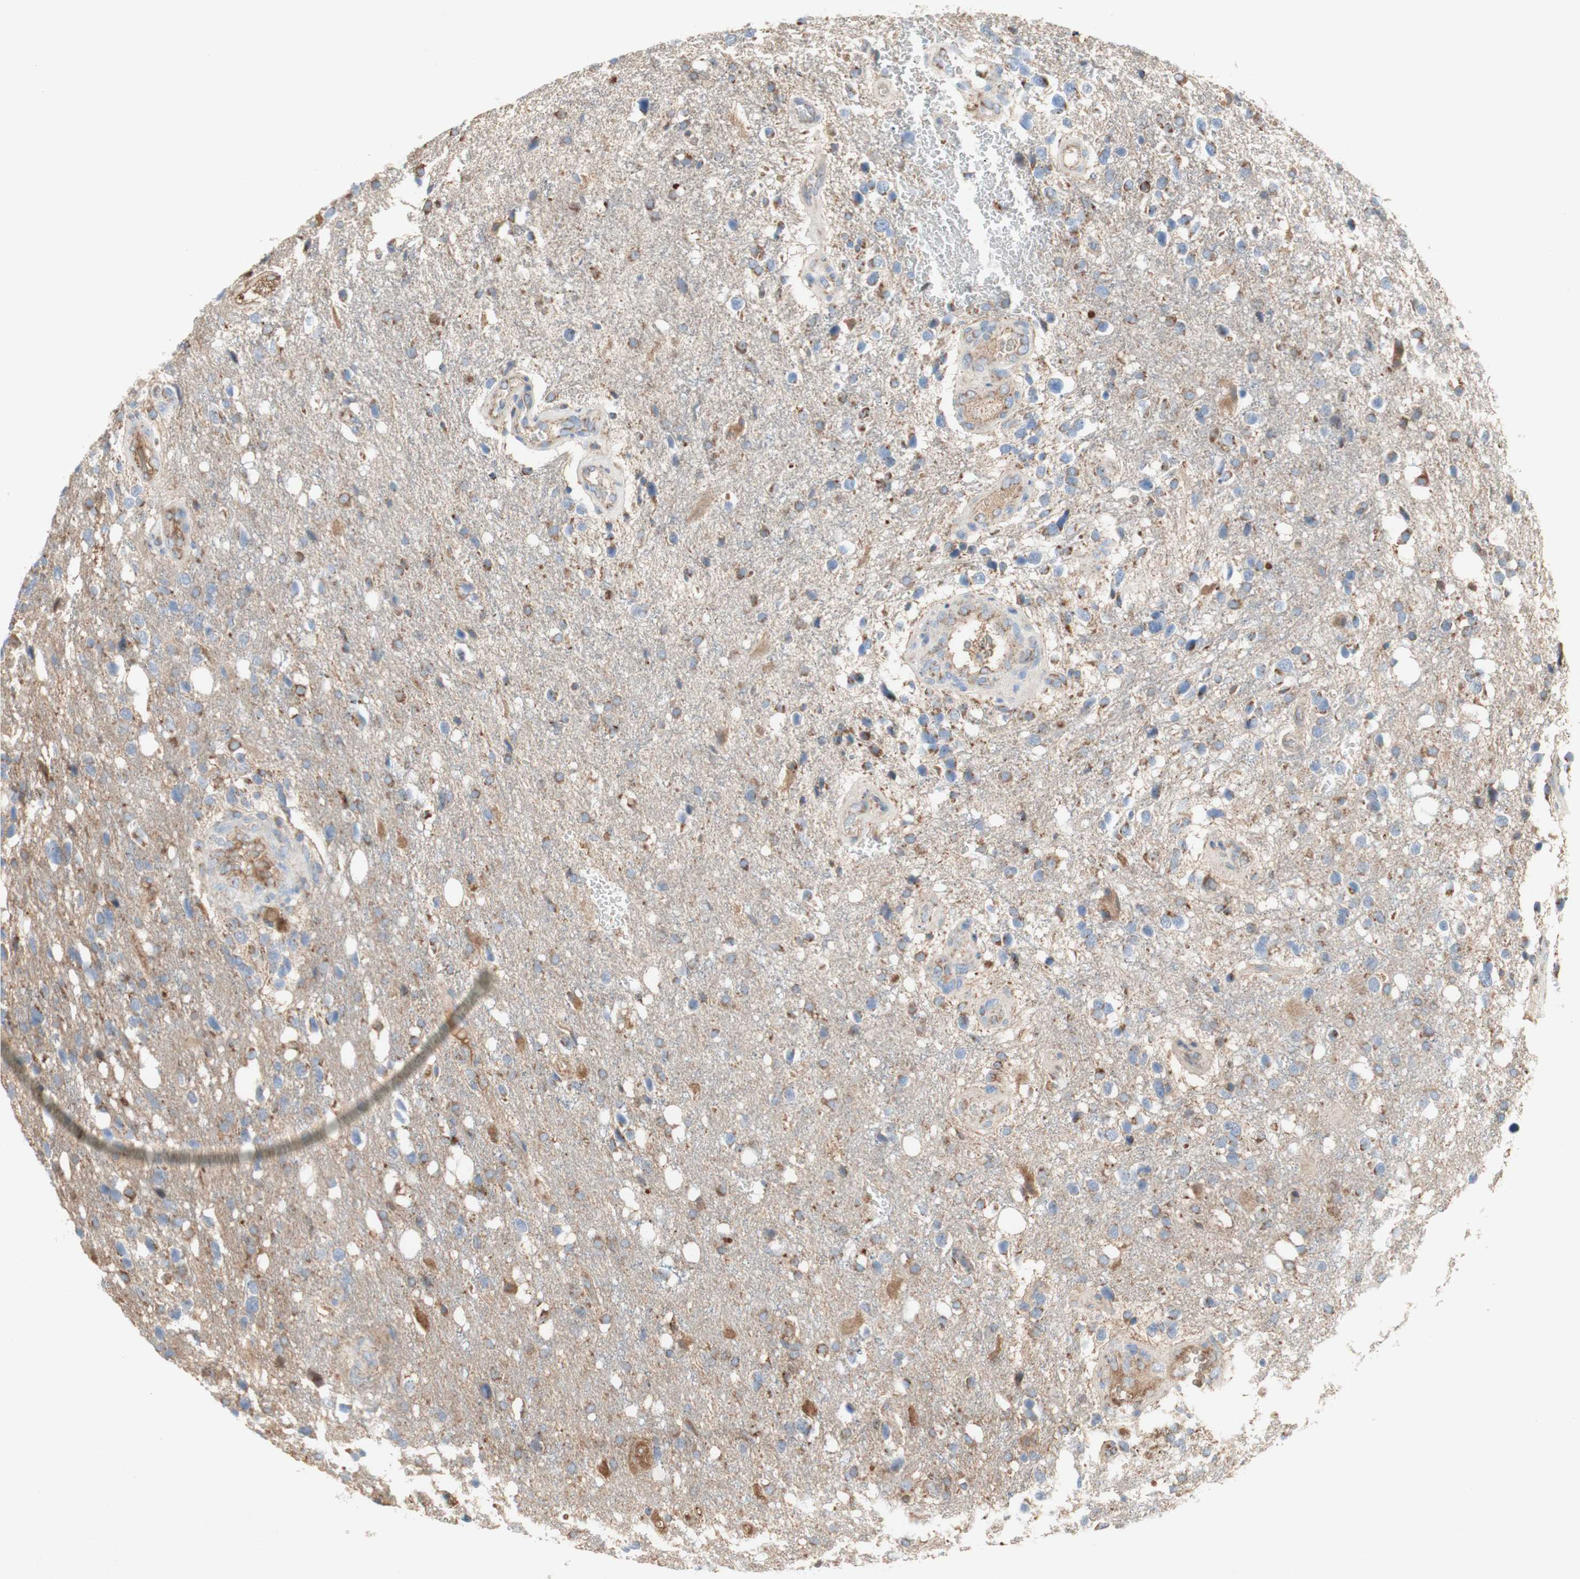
{"staining": {"intensity": "moderate", "quantity": "<25%", "location": "cytoplasmic/membranous"}, "tissue": "glioma", "cell_type": "Tumor cells", "image_type": "cancer", "snomed": [{"axis": "morphology", "description": "Glioma, malignant, High grade"}, {"axis": "topography", "description": "Brain"}], "caption": "A high-resolution photomicrograph shows immunohistochemistry staining of high-grade glioma (malignant), which displays moderate cytoplasmic/membranous expression in approximately <25% of tumor cells.", "gene": "SDHB", "patient": {"sex": "female", "age": 58}}